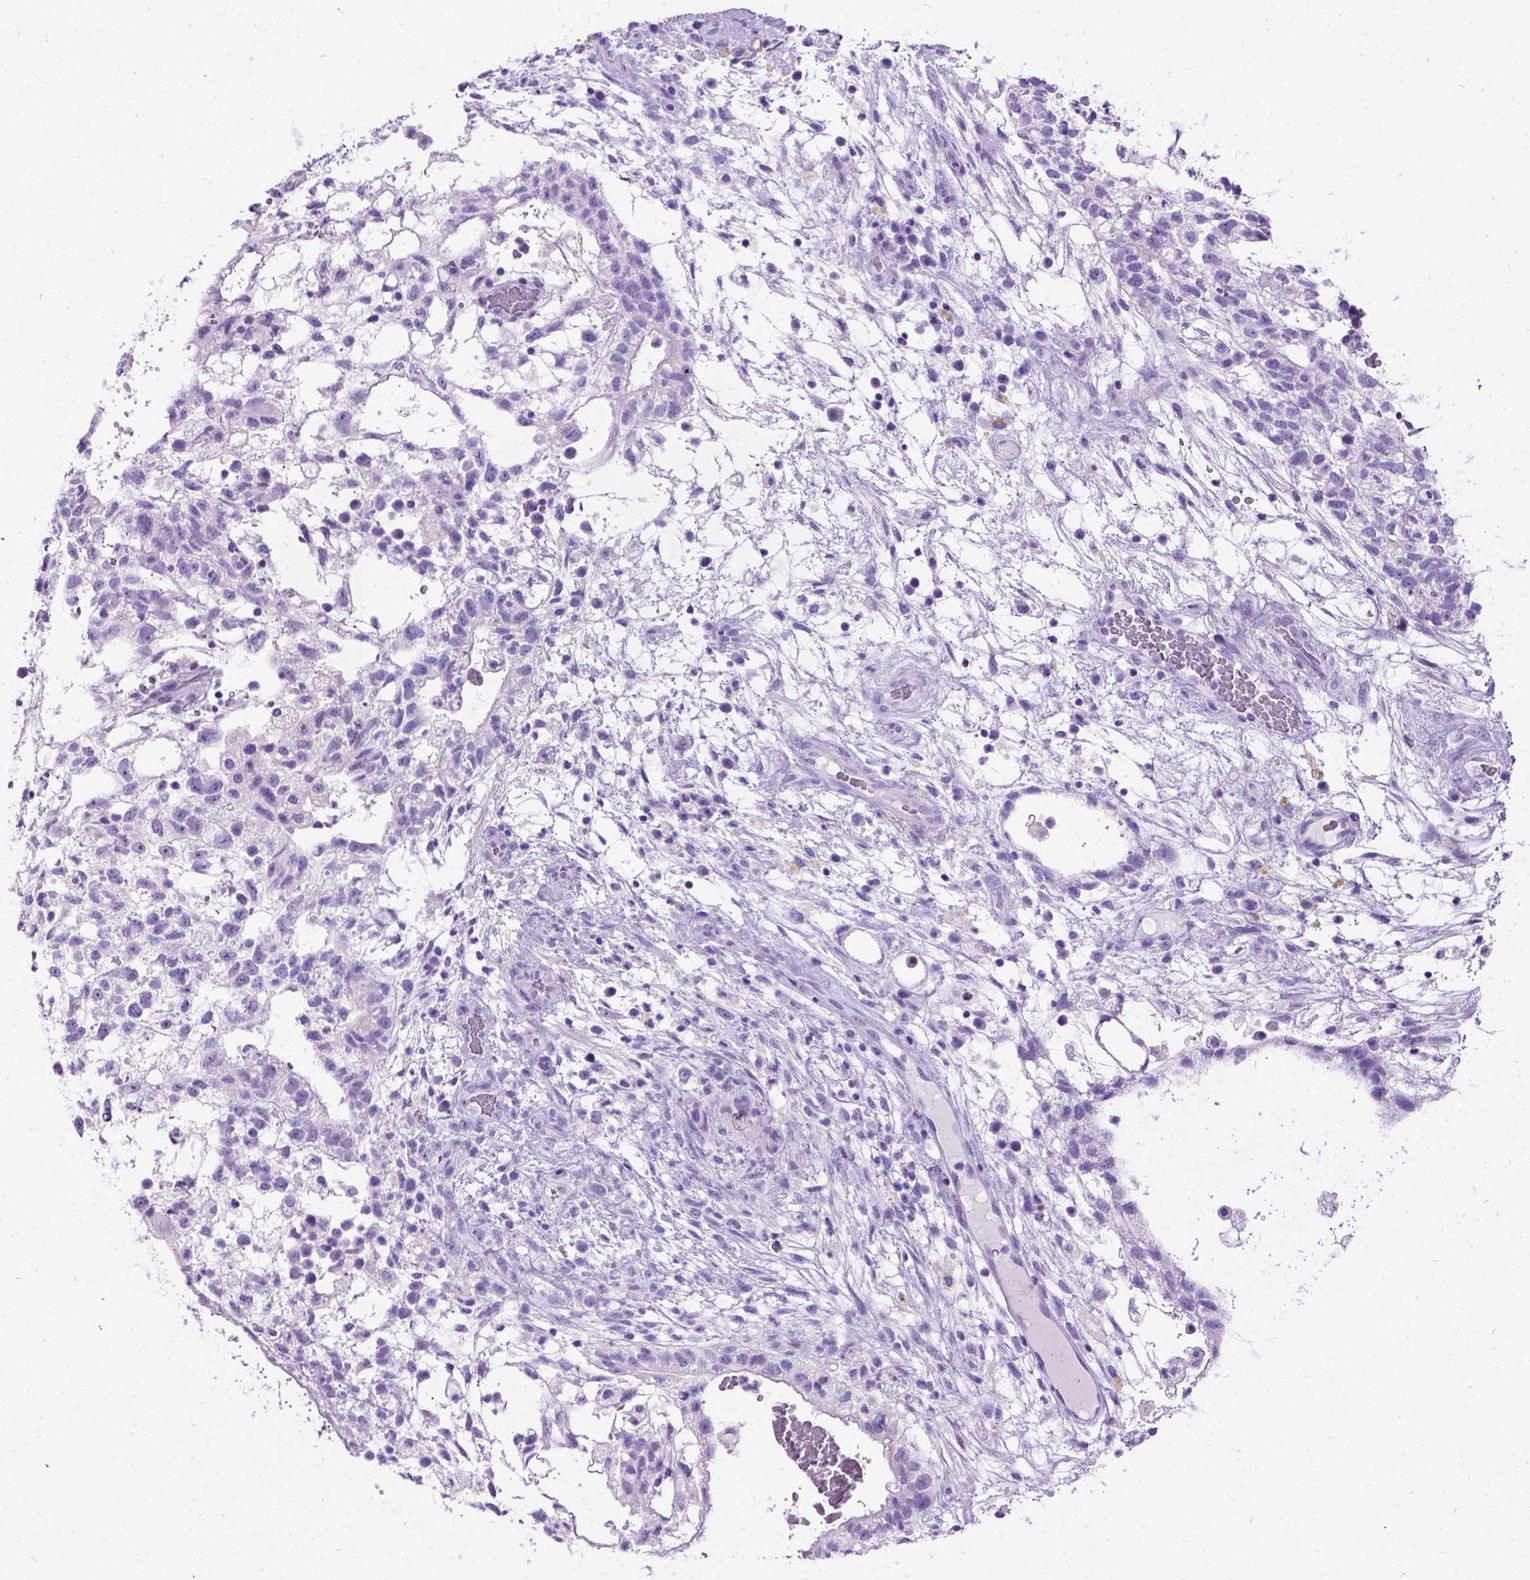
{"staining": {"intensity": "negative", "quantity": "none", "location": "none"}, "tissue": "testis cancer", "cell_type": "Tumor cells", "image_type": "cancer", "snomed": [{"axis": "morphology", "description": "Normal tissue, NOS"}, {"axis": "morphology", "description": "Carcinoma, Embryonal, NOS"}, {"axis": "topography", "description": "Testis"}], "caption": "IHC micrograph of neoplastic tissue: human testis embryonal carcinoma stained with DAB exhibits no significant protein staining in tumor cells.", "gene": "PRG2", "patient": {"sex": "male", "age": 32}}